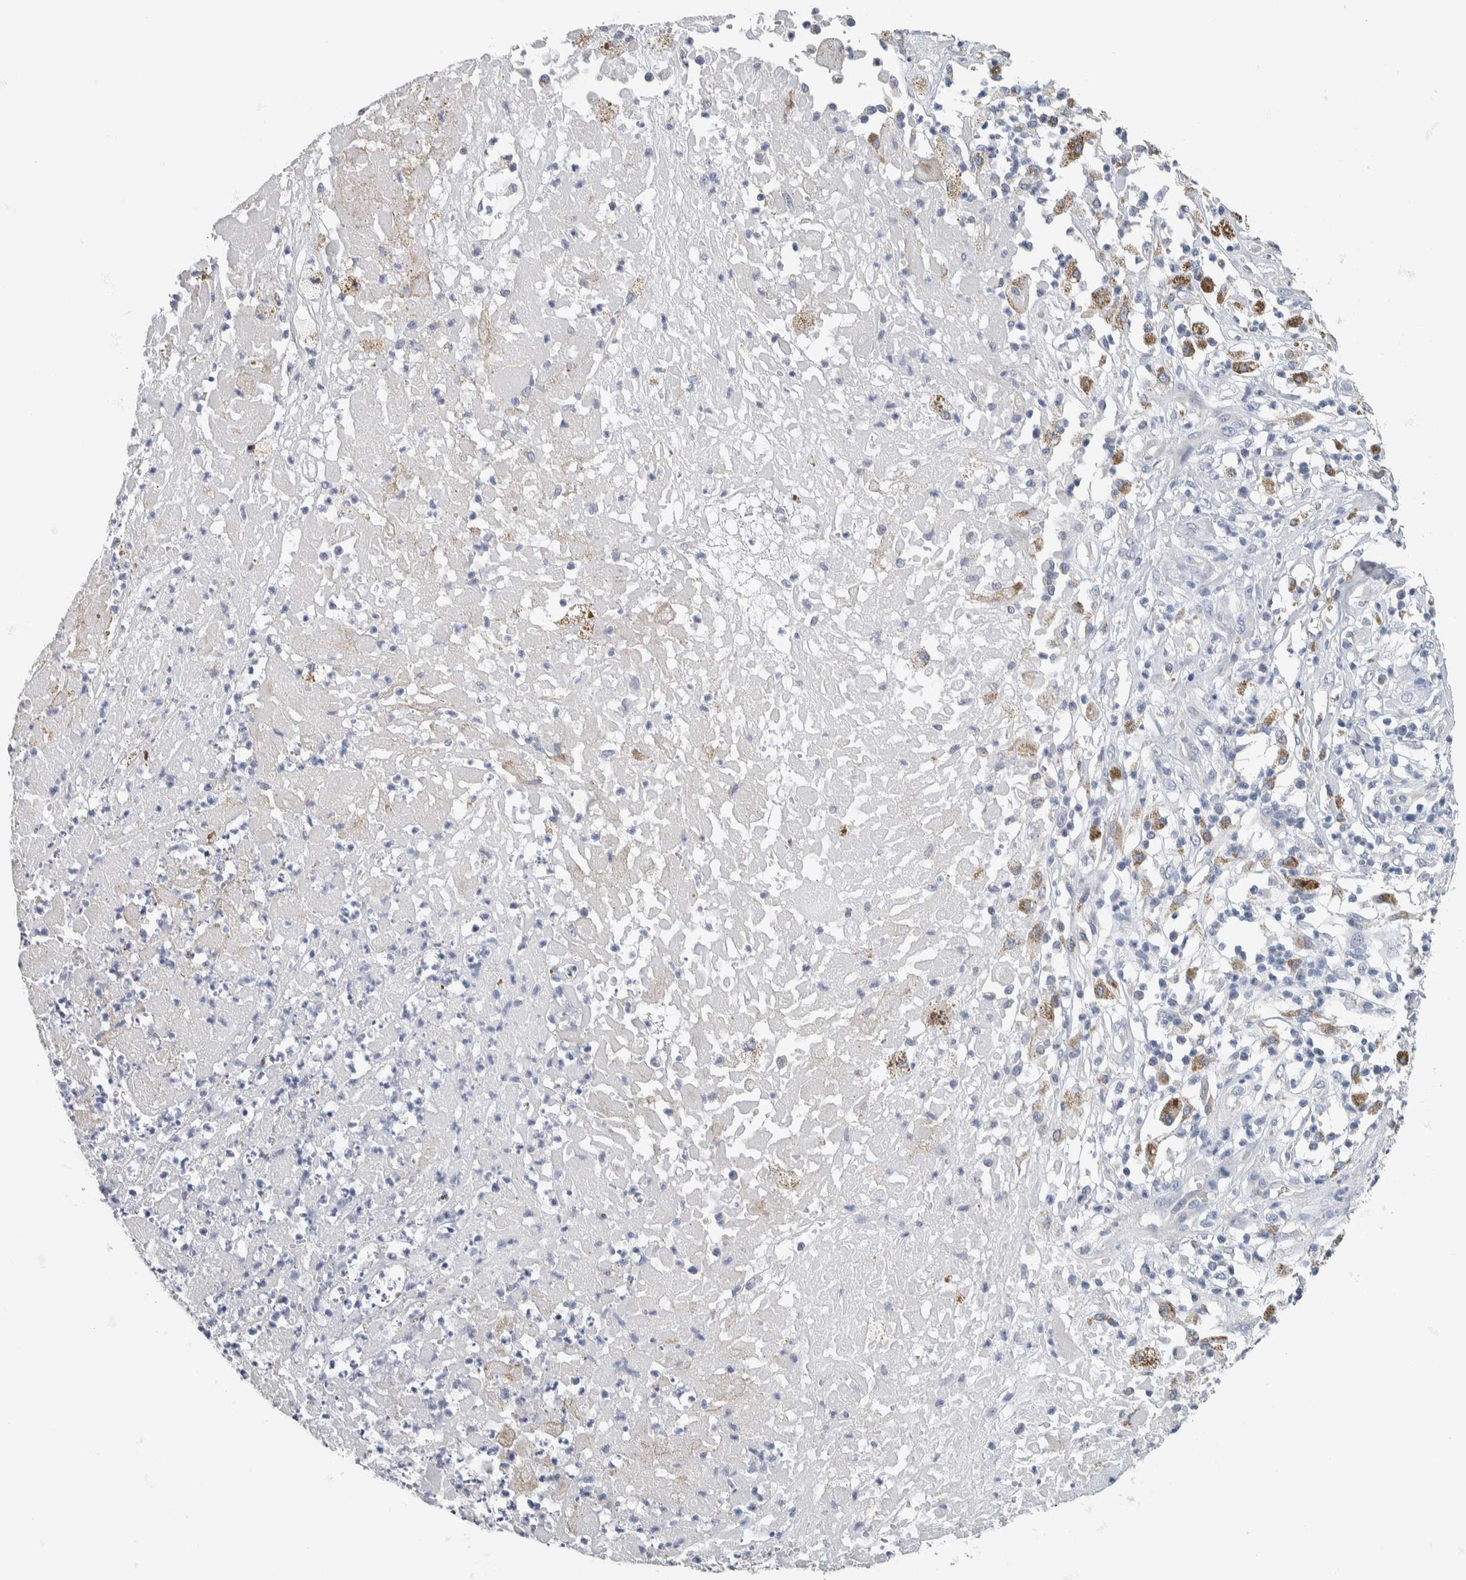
{"staining": {"intensity": "negative", "quantity": "none", "location": "none"}, "tissue": "melanoma", "cell_type": "Tumor cells", "image_type": "cancer", "snomed": [{"axis": "morphology", "description": "Necrosis, NOS"}, {"axis": "morphology", "description": "Malignant melanoma, NOS"}, {"axis": "topography", "description": "Skin"}], "caption": "Malignant melanoma was stained to show a protein in brown. There is no significant positivity in tumor cells. (DAB (3,3'-diaminobenzidine) immunohistochemistry visualized using brightfield microscopy, high magnification).", "gene": "NEFM", "patient": {"sex": "female", "age": 87}}